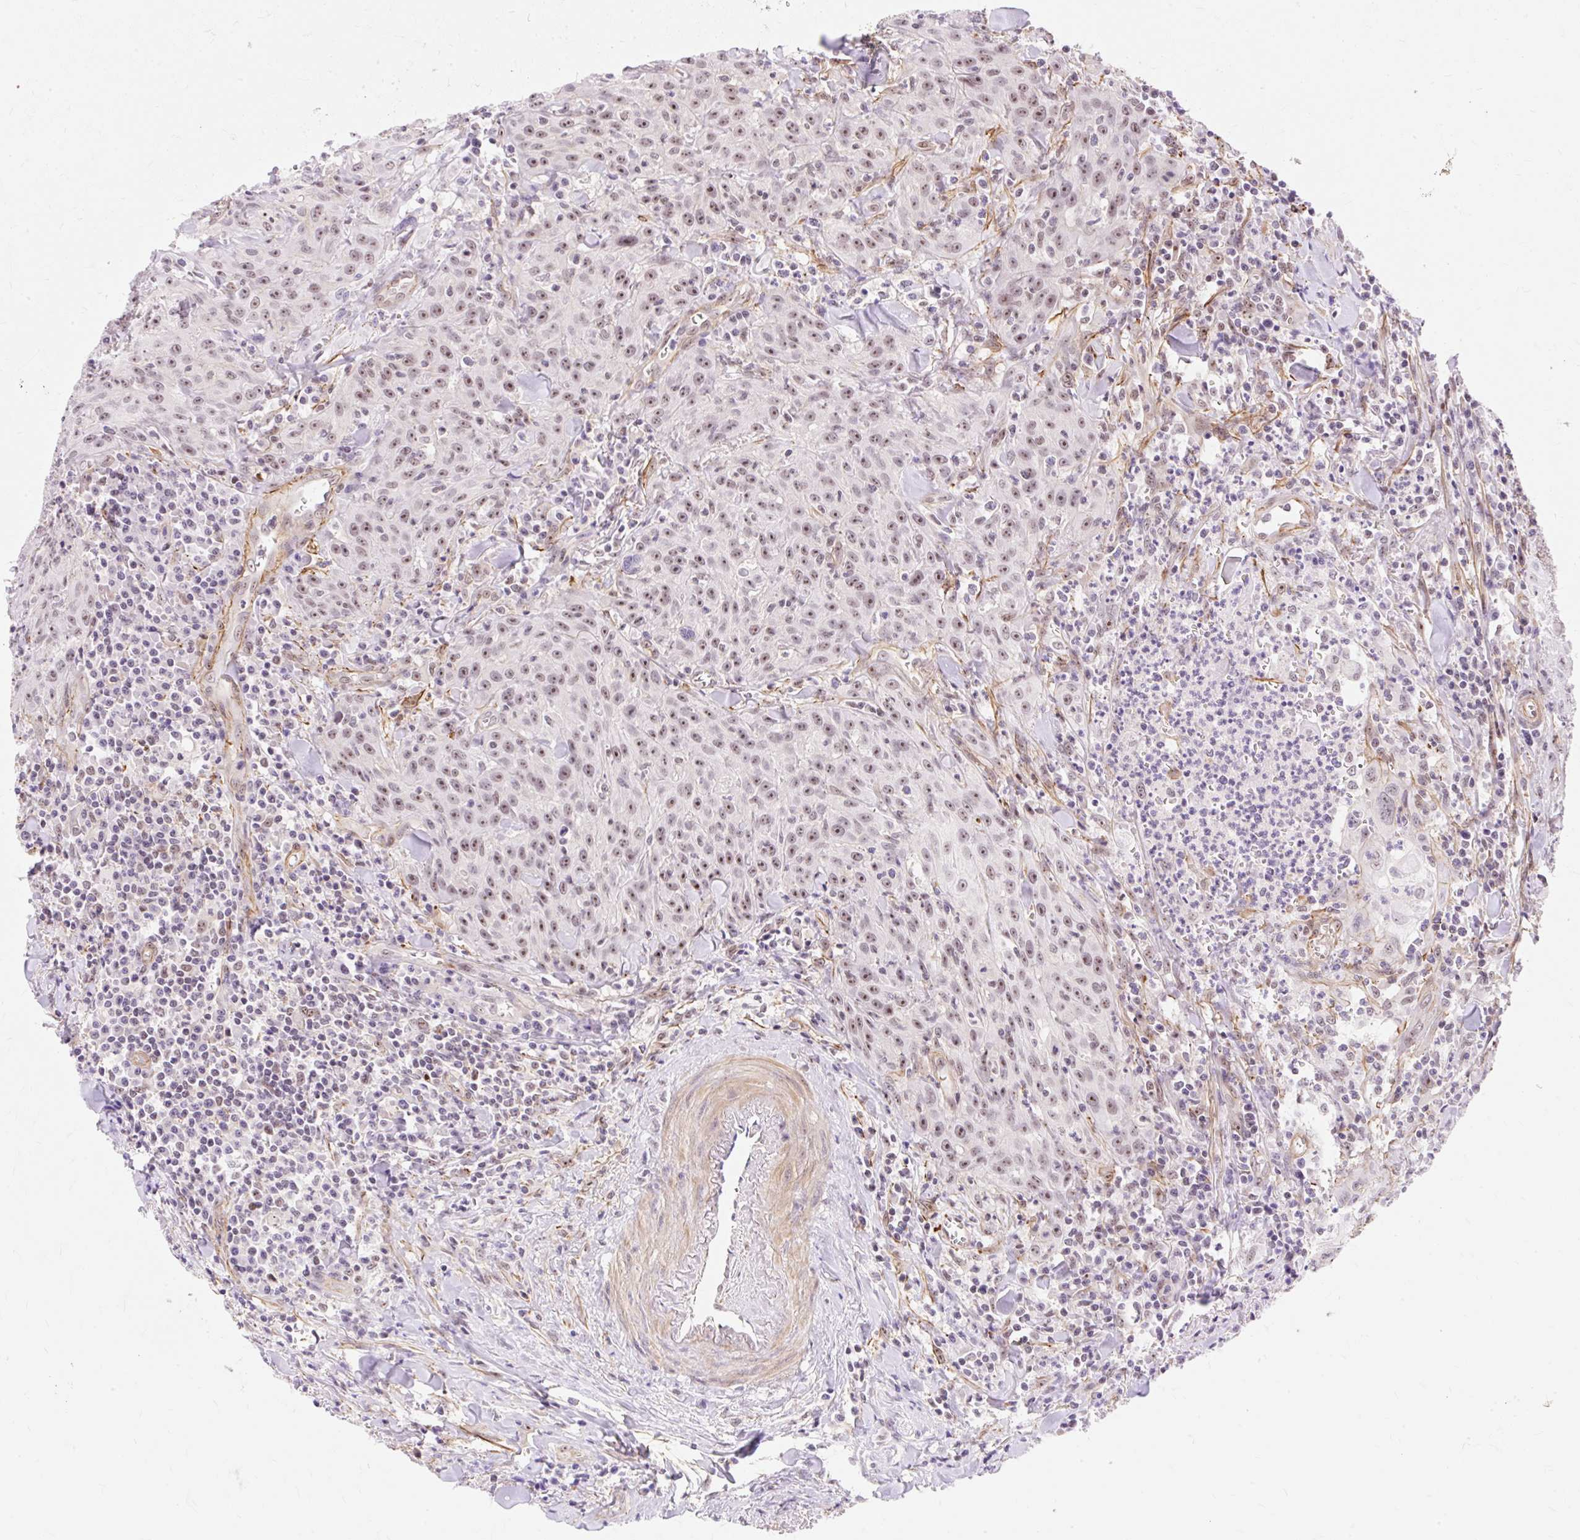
{"staining": {"intensity": "moderate", "quantity": ">75%", "location": "nuclear"}, "tissue": "head and neck cancer", "cell_type": "Tumor cells", "image_type": "cancer", "snomed": [{"axis": "morphology", "description": "Normal tissue, NOS"}, {"axis": "morphology", "description": "Squamous cell carcinoma, NOS"}, {"axis": "topography", "description": "Oral tissue"}, {"axis": "topography", "description": "Head-Neck"}], "caption": "This is a photomicrograph of IHC staining of head and neck cancer (squamous cell carcinoma), which shows moderate expression in the nuclear of tumor cells.", "gene": "OBP2A", "patient": {"sex": "female", "age": 70}}